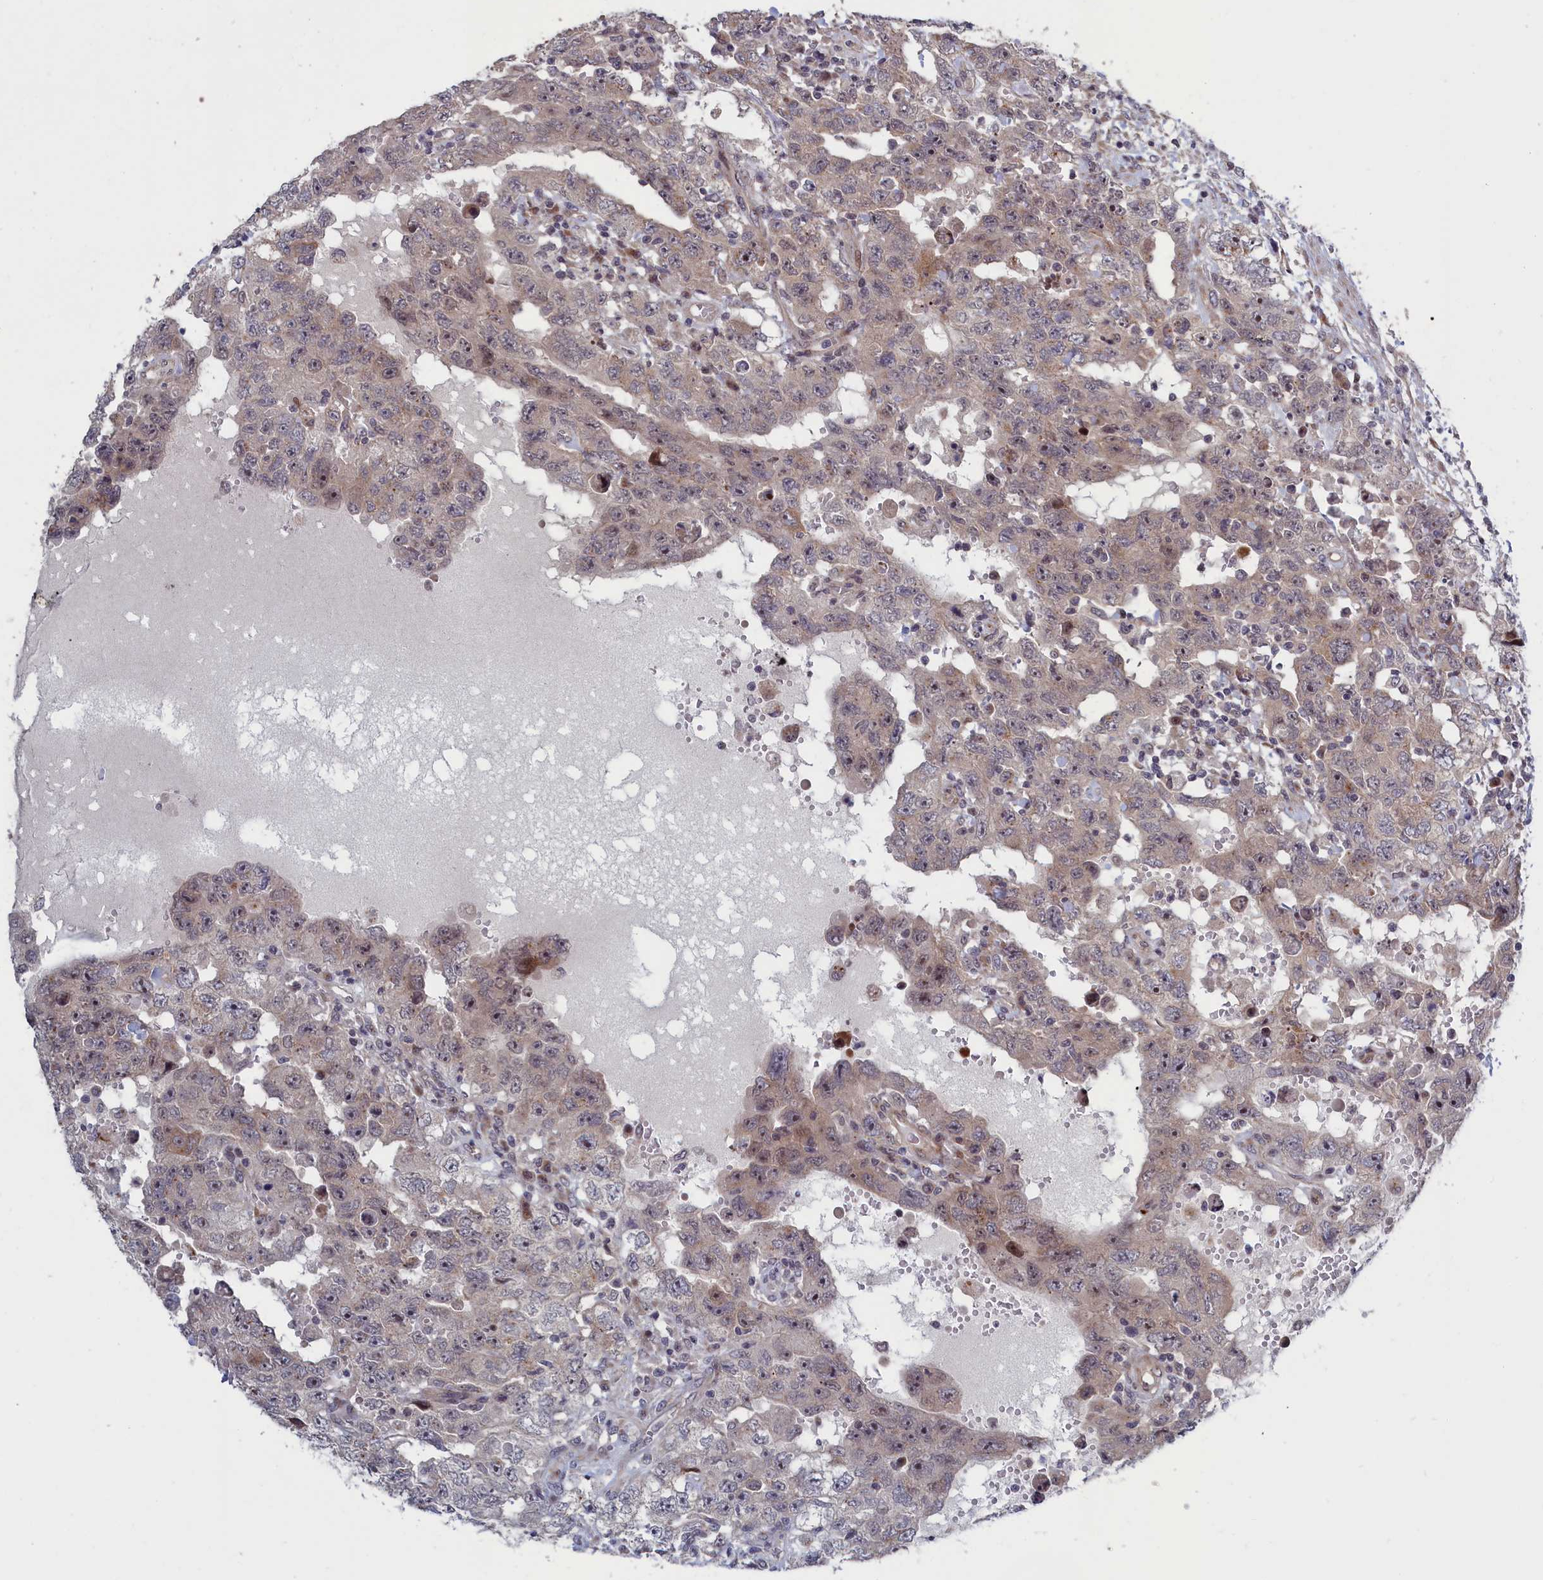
{"staining": {"intensity": "moderate", "quantity": "<25%", "location": "nuclear"}, "tissue": "testis cancer", "cell_type": "Tumor cells", "image_type": "cancer", "snomed": [{"axis": "morphology", "description": "Carcinoma, Embryonal, NOS"}, {"axis": "topography", "description": "Testis"}], "caption": "Tumor cells display low levels of moderate nuclear expression in approximately <25% of cells in testis embryonal carcinoma.", "gene": "LSG1", "patient": {"sex": "male", "age": 26}}